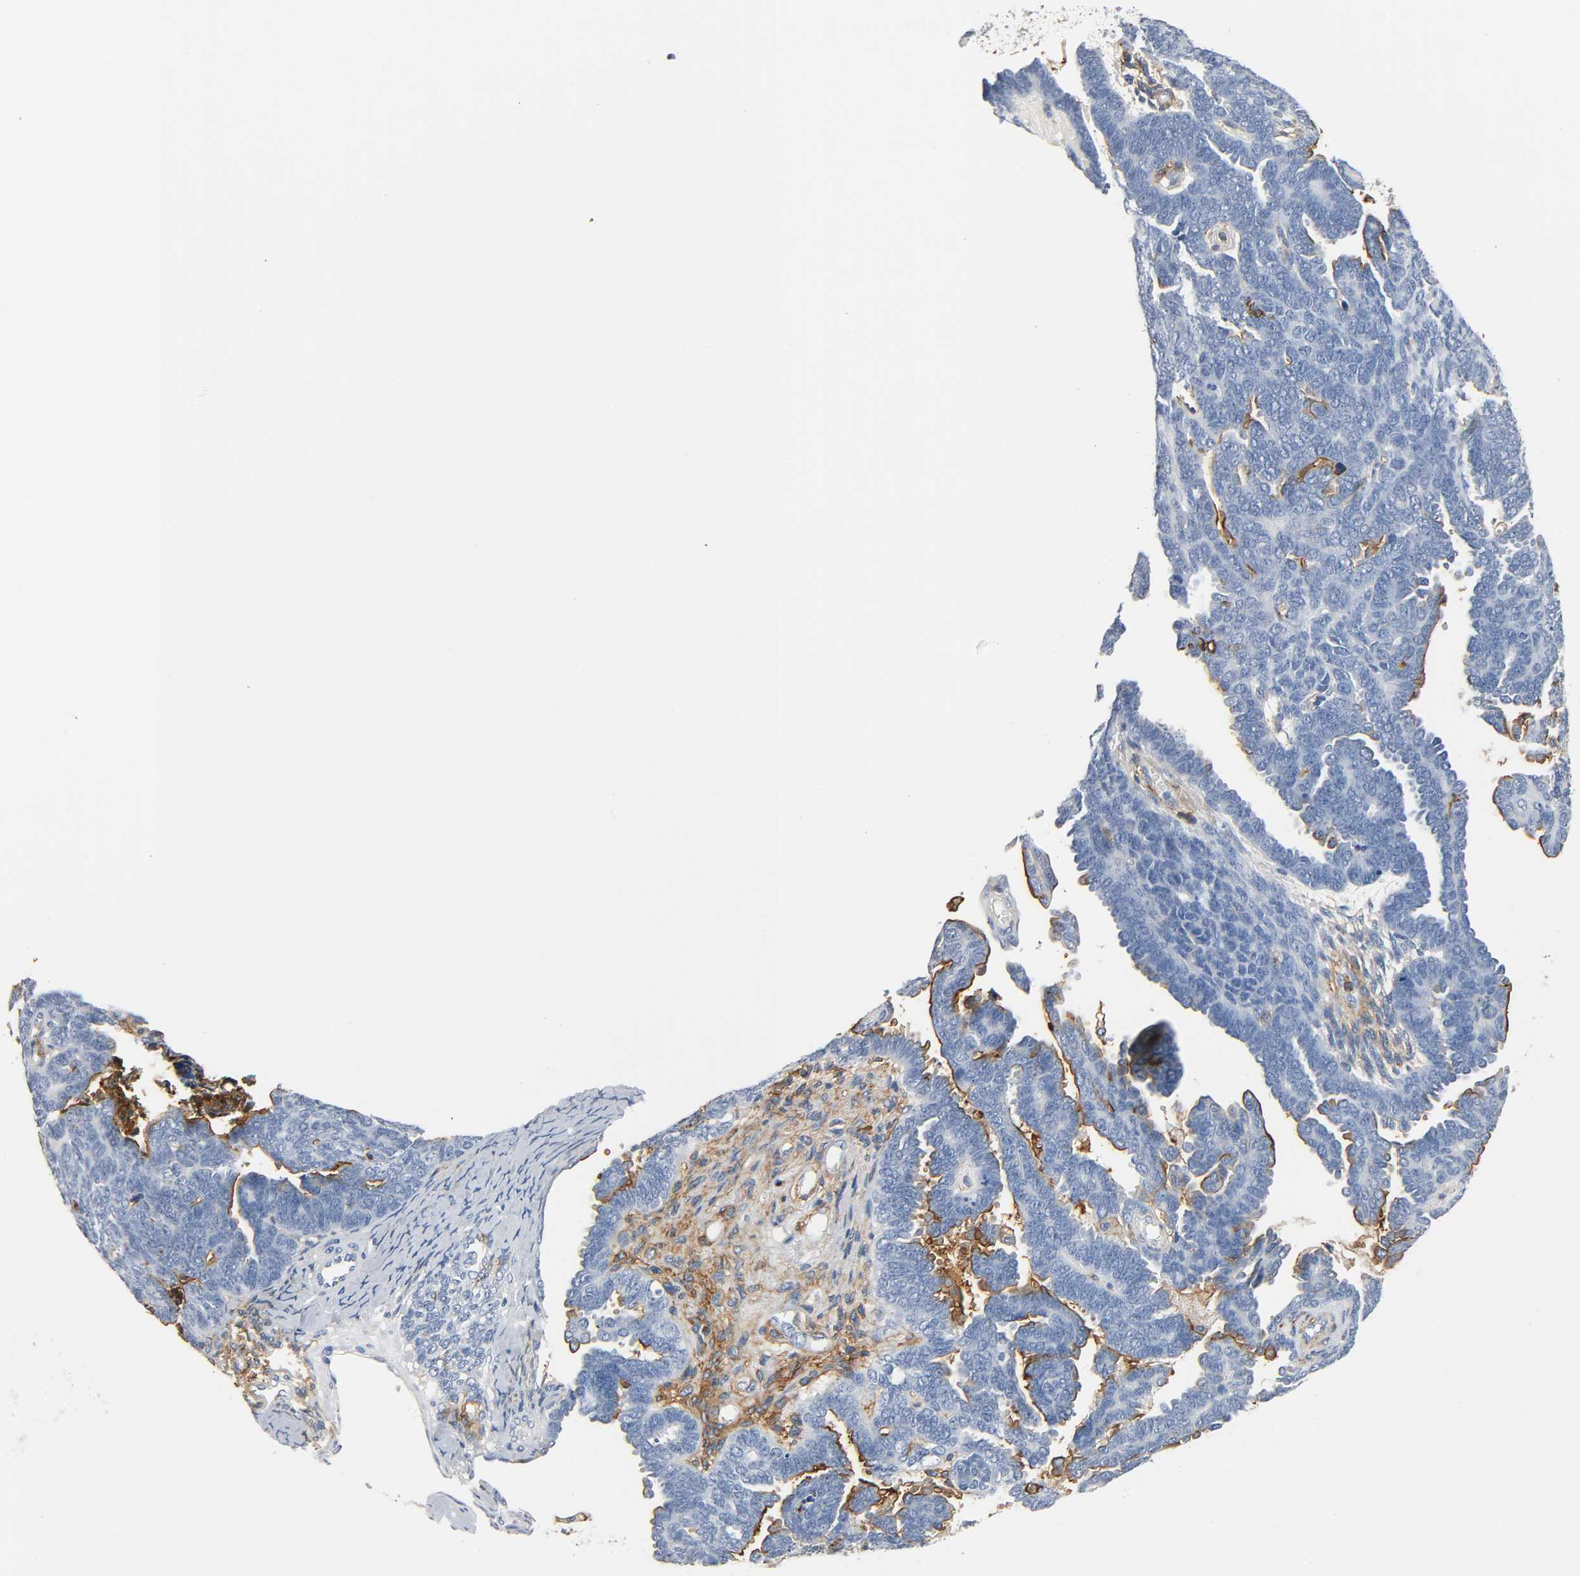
{"staining": {"intensity": "moderate", "quantity": "25%-75%", "location": "cytoplasmic/membranous"}, "tissue": "endometrial cancer", "cell_type": "Tumor cells", "image_type": "cancer", "snomed": [{"axis": "morphology", "description": "Neoplasm, malignant, NOS"}, {"axis": "topography", "description": "Endometrium"}], "caption": "IHC micrograph of neoplastic tissue: human endometrial neoplasm (malignant) stained using immunohistochemistry shows medium levels of moderate protein expression localized specifically in the cytoplasmic/membranous of tumor cells, appearing as a cytoplasmic/membranous brown color.", "gene": "ANPEP", "patient": {"sex": "female", "age": 74}}